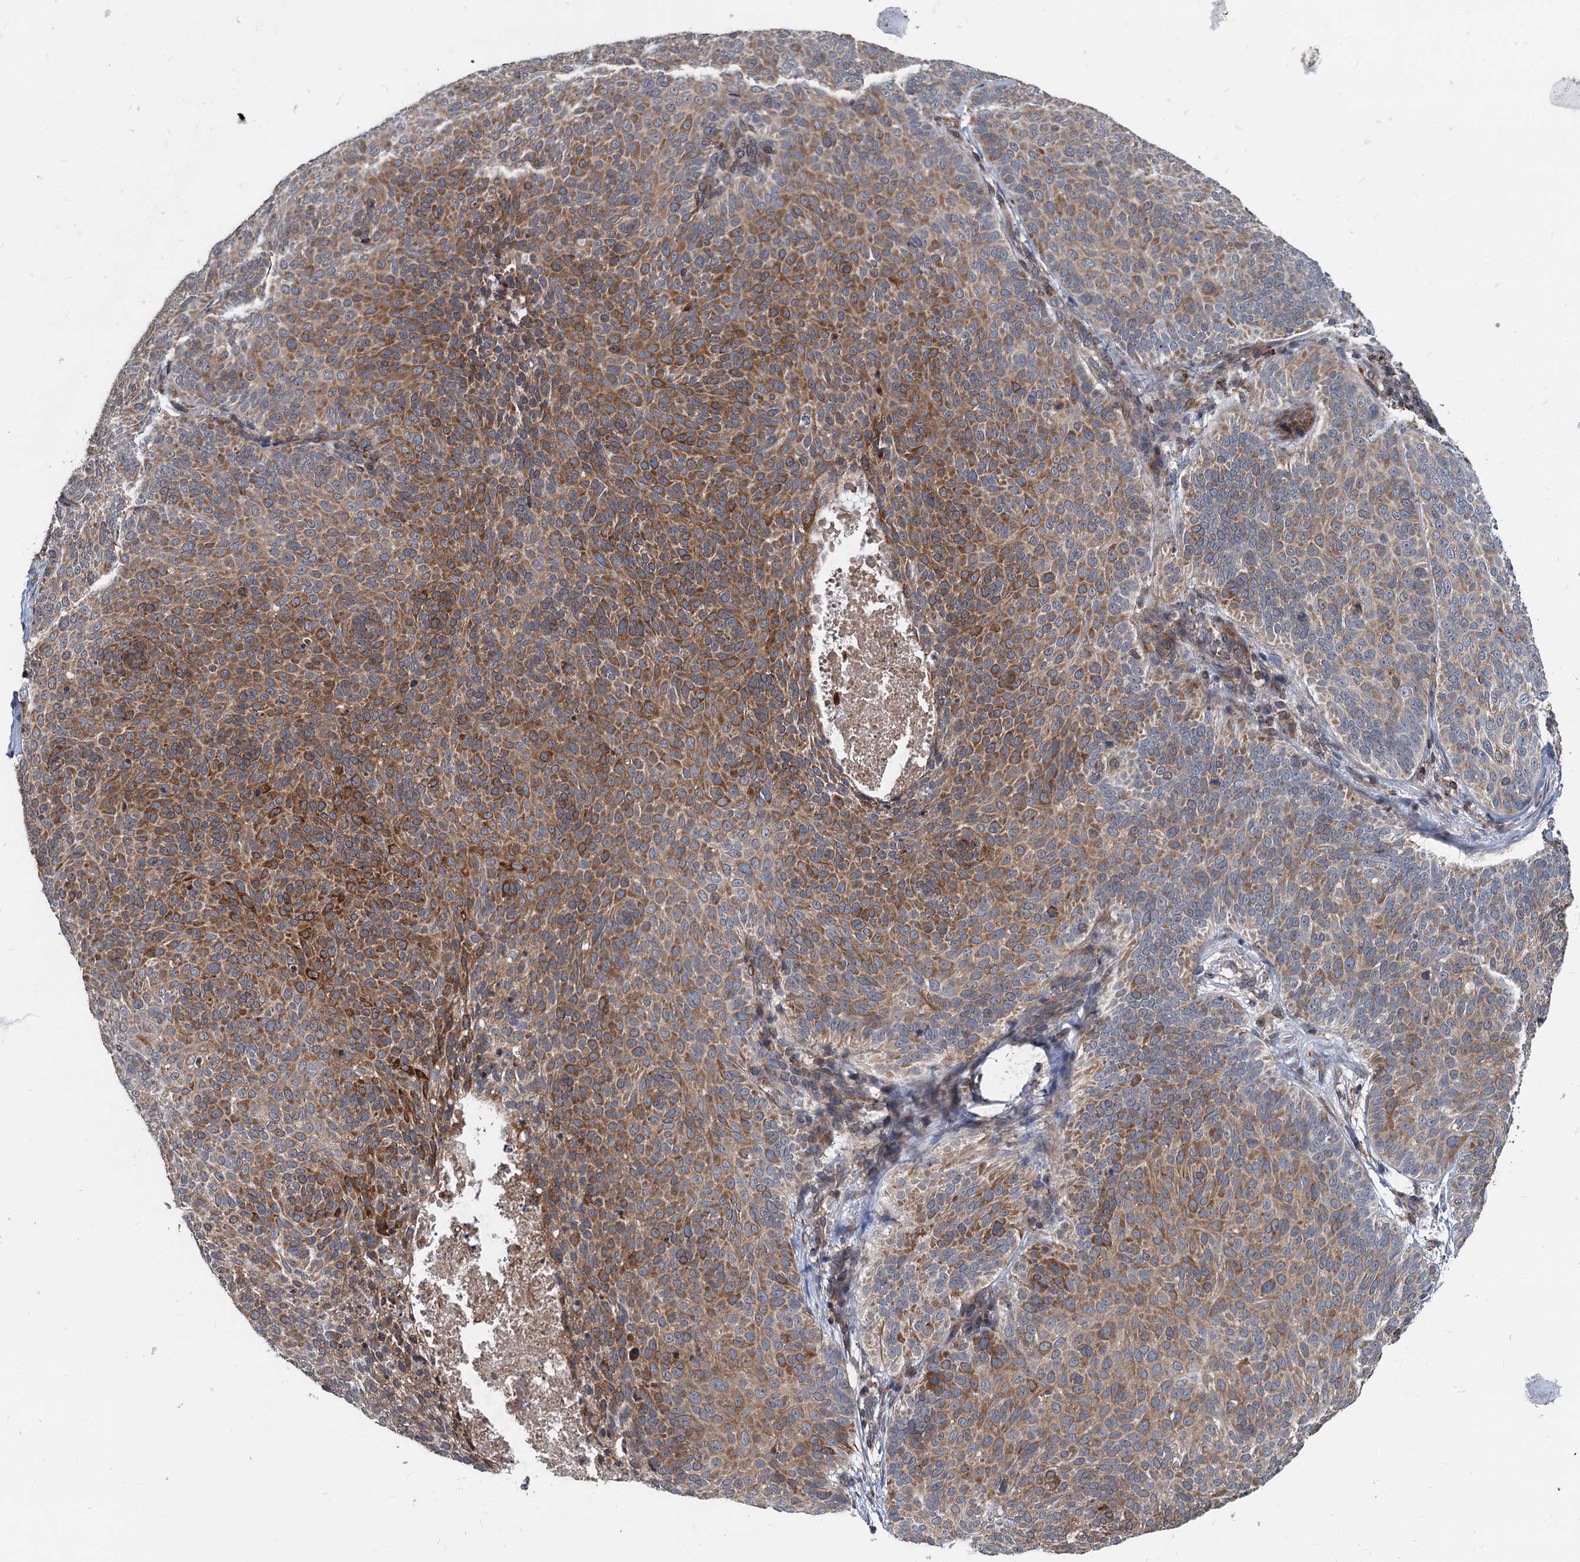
{"staining": {"intensity": "strong", "quantity": ">75%", "location": "cytoplasmic/membranous"}, "tissue": "skin cancer", "cell_type": "Tumor cells", "image_type": "cancer", "snomed": [{"axis": "morphology", "description": "Basal cell carcinoma"}, {"axis": "topography", "description": "Skin"}], "caption": "Immunohistochemical staining of human basal cell carcinoma (skin) exhibits high levels of strong cytoplasmic/membranous protein expression in about >75% of tumor cells.", "gene": "STIM1", "patient": {"sex": "male", "age": 85}}